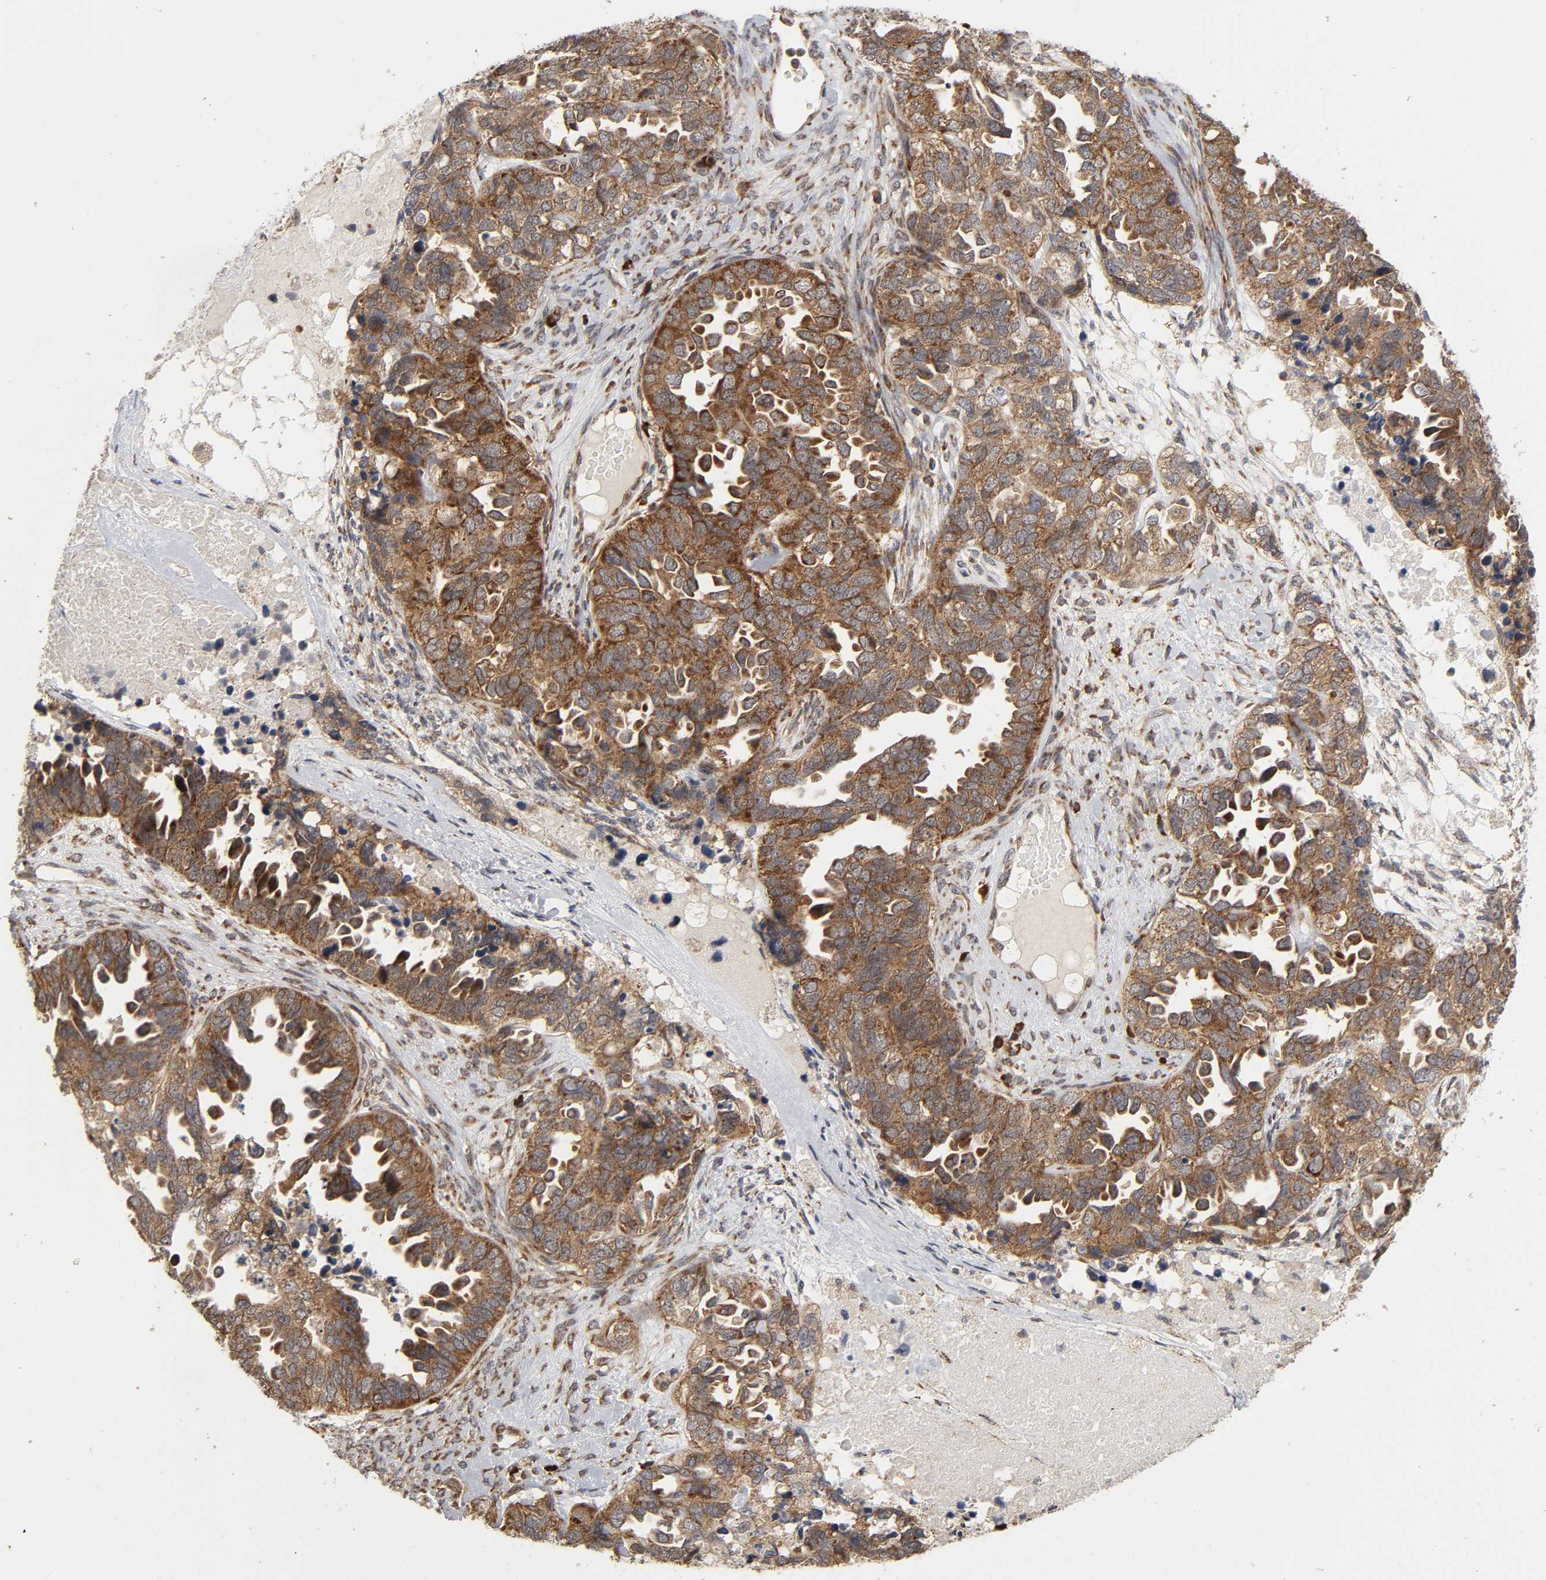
{"staining": {"intensity": "strong", "quantity": ">75%", "location": "cytoplasmic/membranous"}, "tissue": "ovarian cancer", "cell_type": "Tumor cells", "image_type": "cancer", "snomed": [{"axis": "morphology", "description": "Cystadenocarcinoma, serous, NOS"}, {"axis": "topography", "description": "Ovary"}], "caption": "Immunohistochemistry micrograph of neoplastic tissue: human serous cystadenocarcinoma (ovarian) stained using immunohistochemistry shows high levels of strong protein expression localized specifically in the cytoplasmic/membranous of tumor cells, appearing as a cytoplasmic/membranous brown color.", "gene": "SLC30A9", "patient": {"sex": "female", "age": 82}}